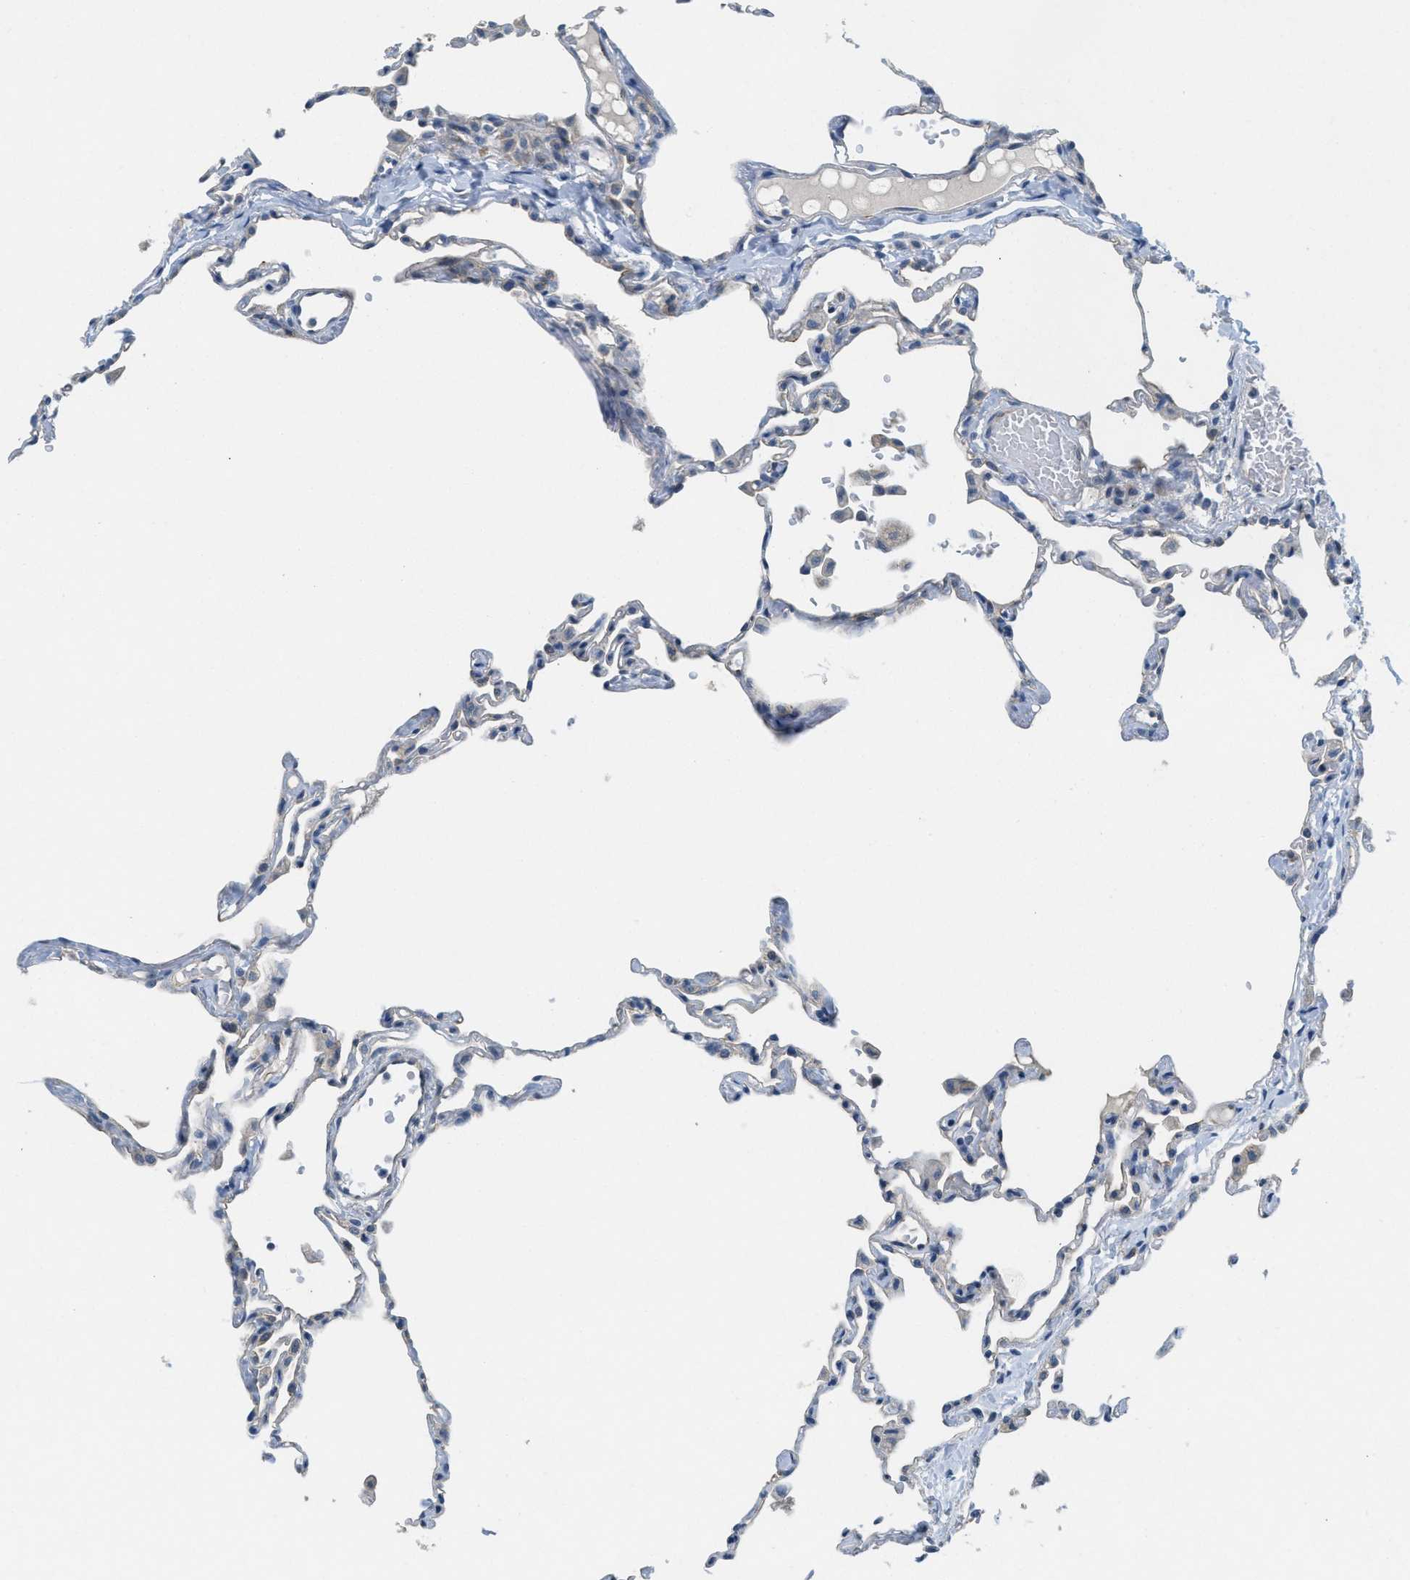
{"staining": {"intensity": "negative", "quantity": "none", "location": "none"}, "tissue": "lung", "cell_type": "Alveolar cells", "image_type": "normal", "snomed": [{"axis": "morphology", "description": "Normal tissue, NOS"}, {"axis": "topography", "description": "Lung"}], "caption": "This photomicrograph is of normal lung stained with immunohistochemistry to label a protein in brown with the nuclei are counter-stained blue. There is no positivity in alveolar cells. The staining was performed using DAB (3,3'-diaminobenzidine) to visualize the protein expression in brown, while the nuclei were stained in blue with hematoxylin (Magnification: 20x).", "gene": "ZFYVE9", "patient": {"sex": "female", "age": 49}}